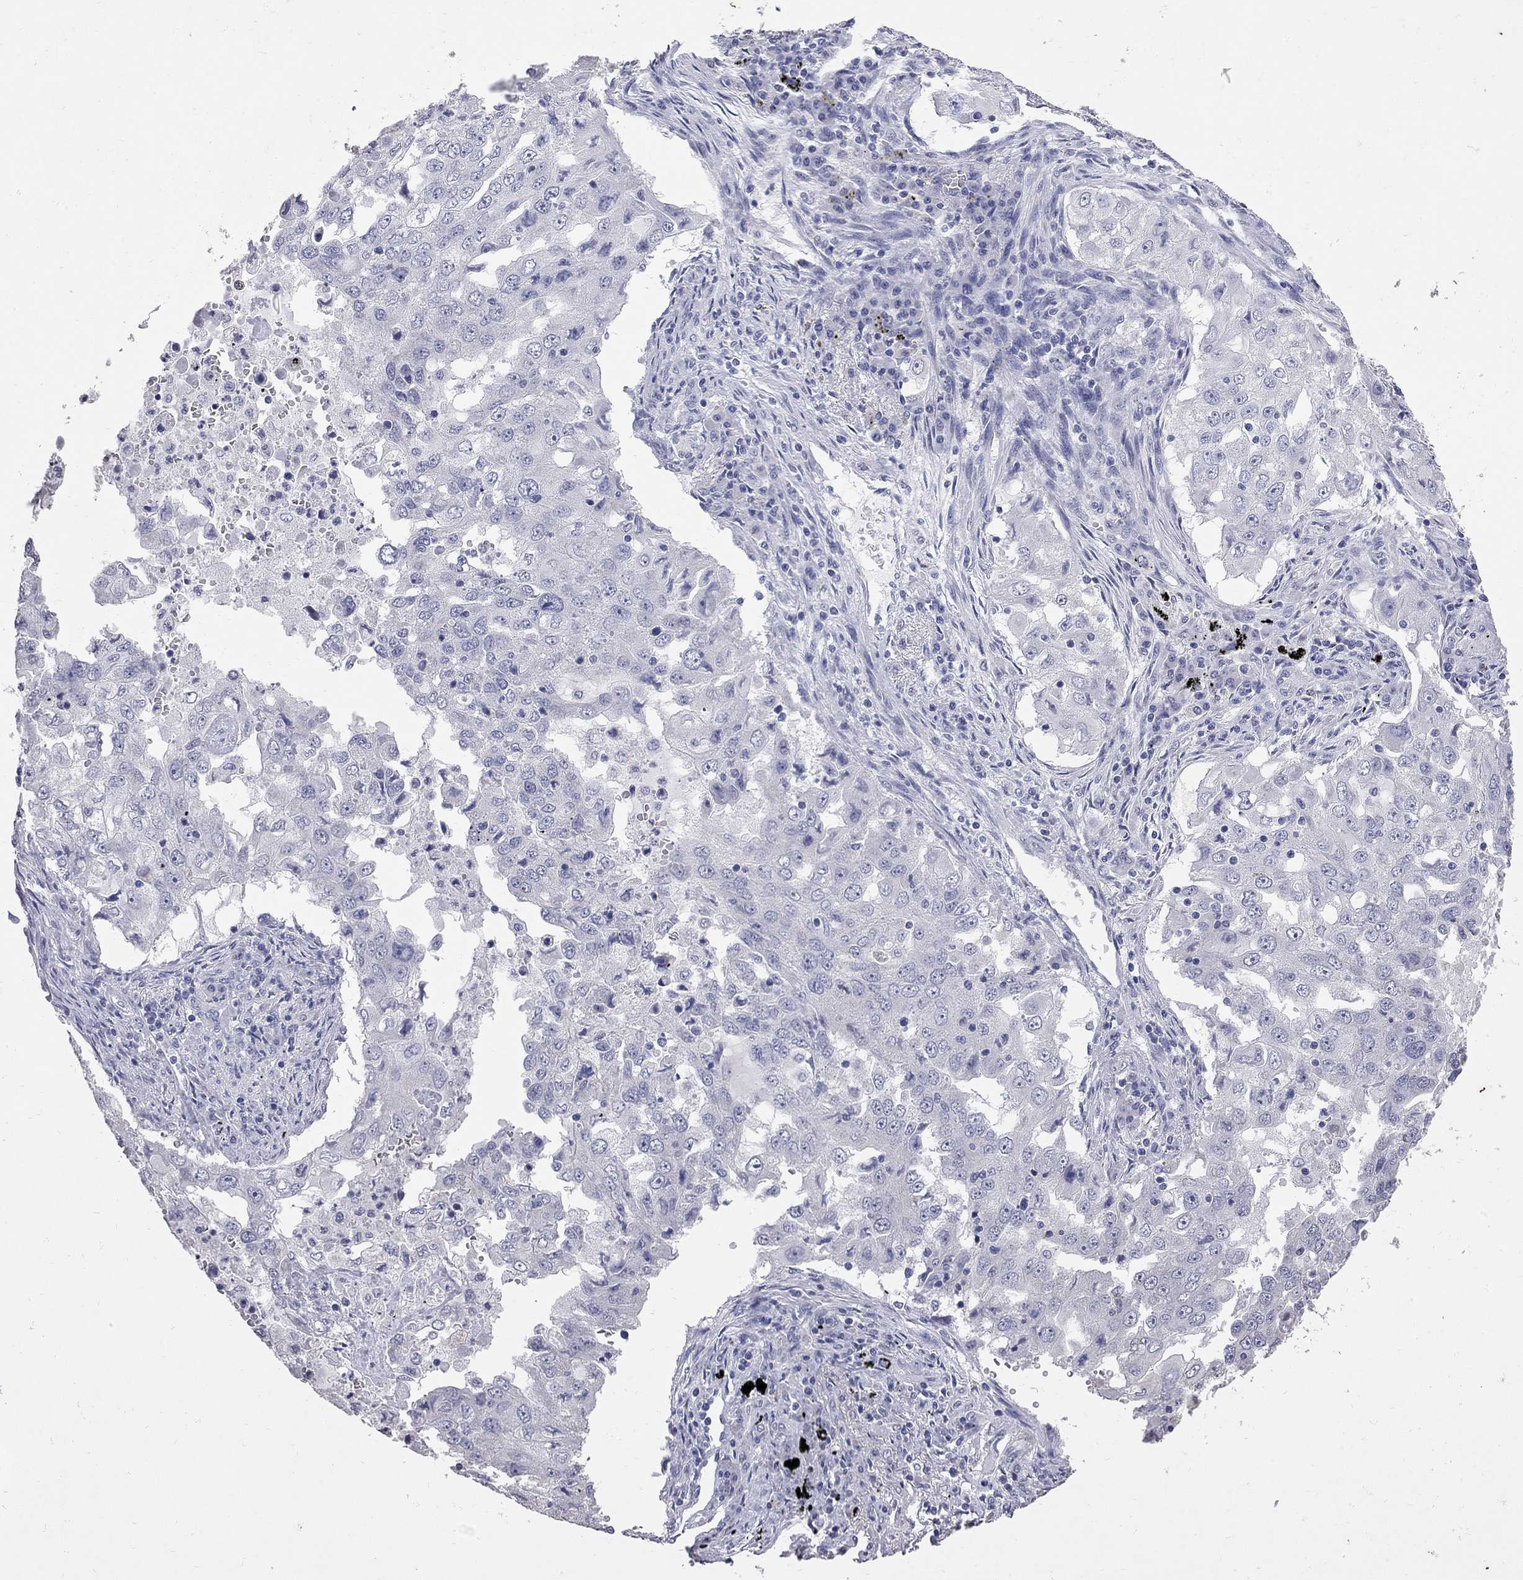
{"staining": {"intensity": "negative", "quantity": "none", "location": "none"}, "tissue": "lung cancer", "cell_type": "Tumor cells", "image_type": "cancer", "snomed": [{"axis": "morphology", "description": "Adenocarcinoma, NOS"}, {"axis": "topography", "description": "Lung"}], "caption": "High power microscopy micrograph of an IHC photomicrograph of lung adenocarcinoma, revealing no significant positivity in tumor cells. (Brightfield microscopy of DAB (3,3'-diaminobenzidine) immunohistochemistry (IHC) at high magnification).", "gene": "NOS2", "patient": {"sex": "female", "age": 61}}